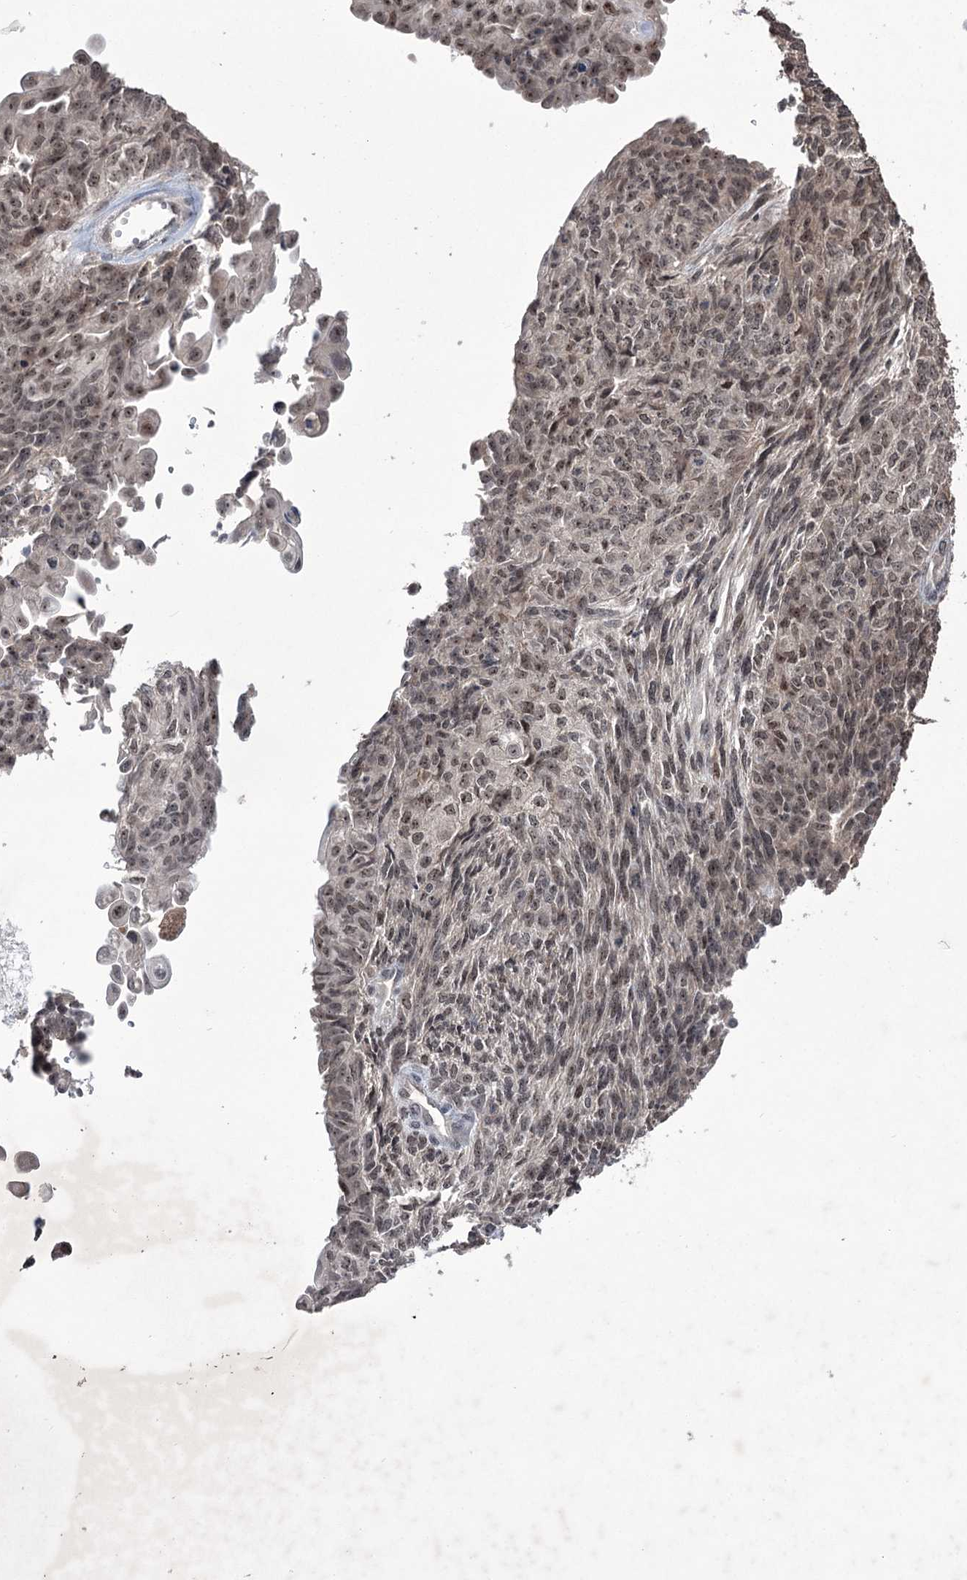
{"staining": {"intensity": "moderate", "quantity": ">75%", "location": "nuclear"}, "tissue": "endometrial cancer", "cell_type": "Tumor cells", "image_type": "cancer", "snomed": [{"axis": "morphology", "description": "Adenocarcinoma, NOS"}, {"axis": "topography", "description": "Endometrium"}], "caption": "The micrograph shows a brown stain indicating the presence of a protein in the nuclear of tumor cells in endometrial cancer (adenocarcinoma).", "gene": "VGLL4", "patient": {"sex": "female", "age": 32}}